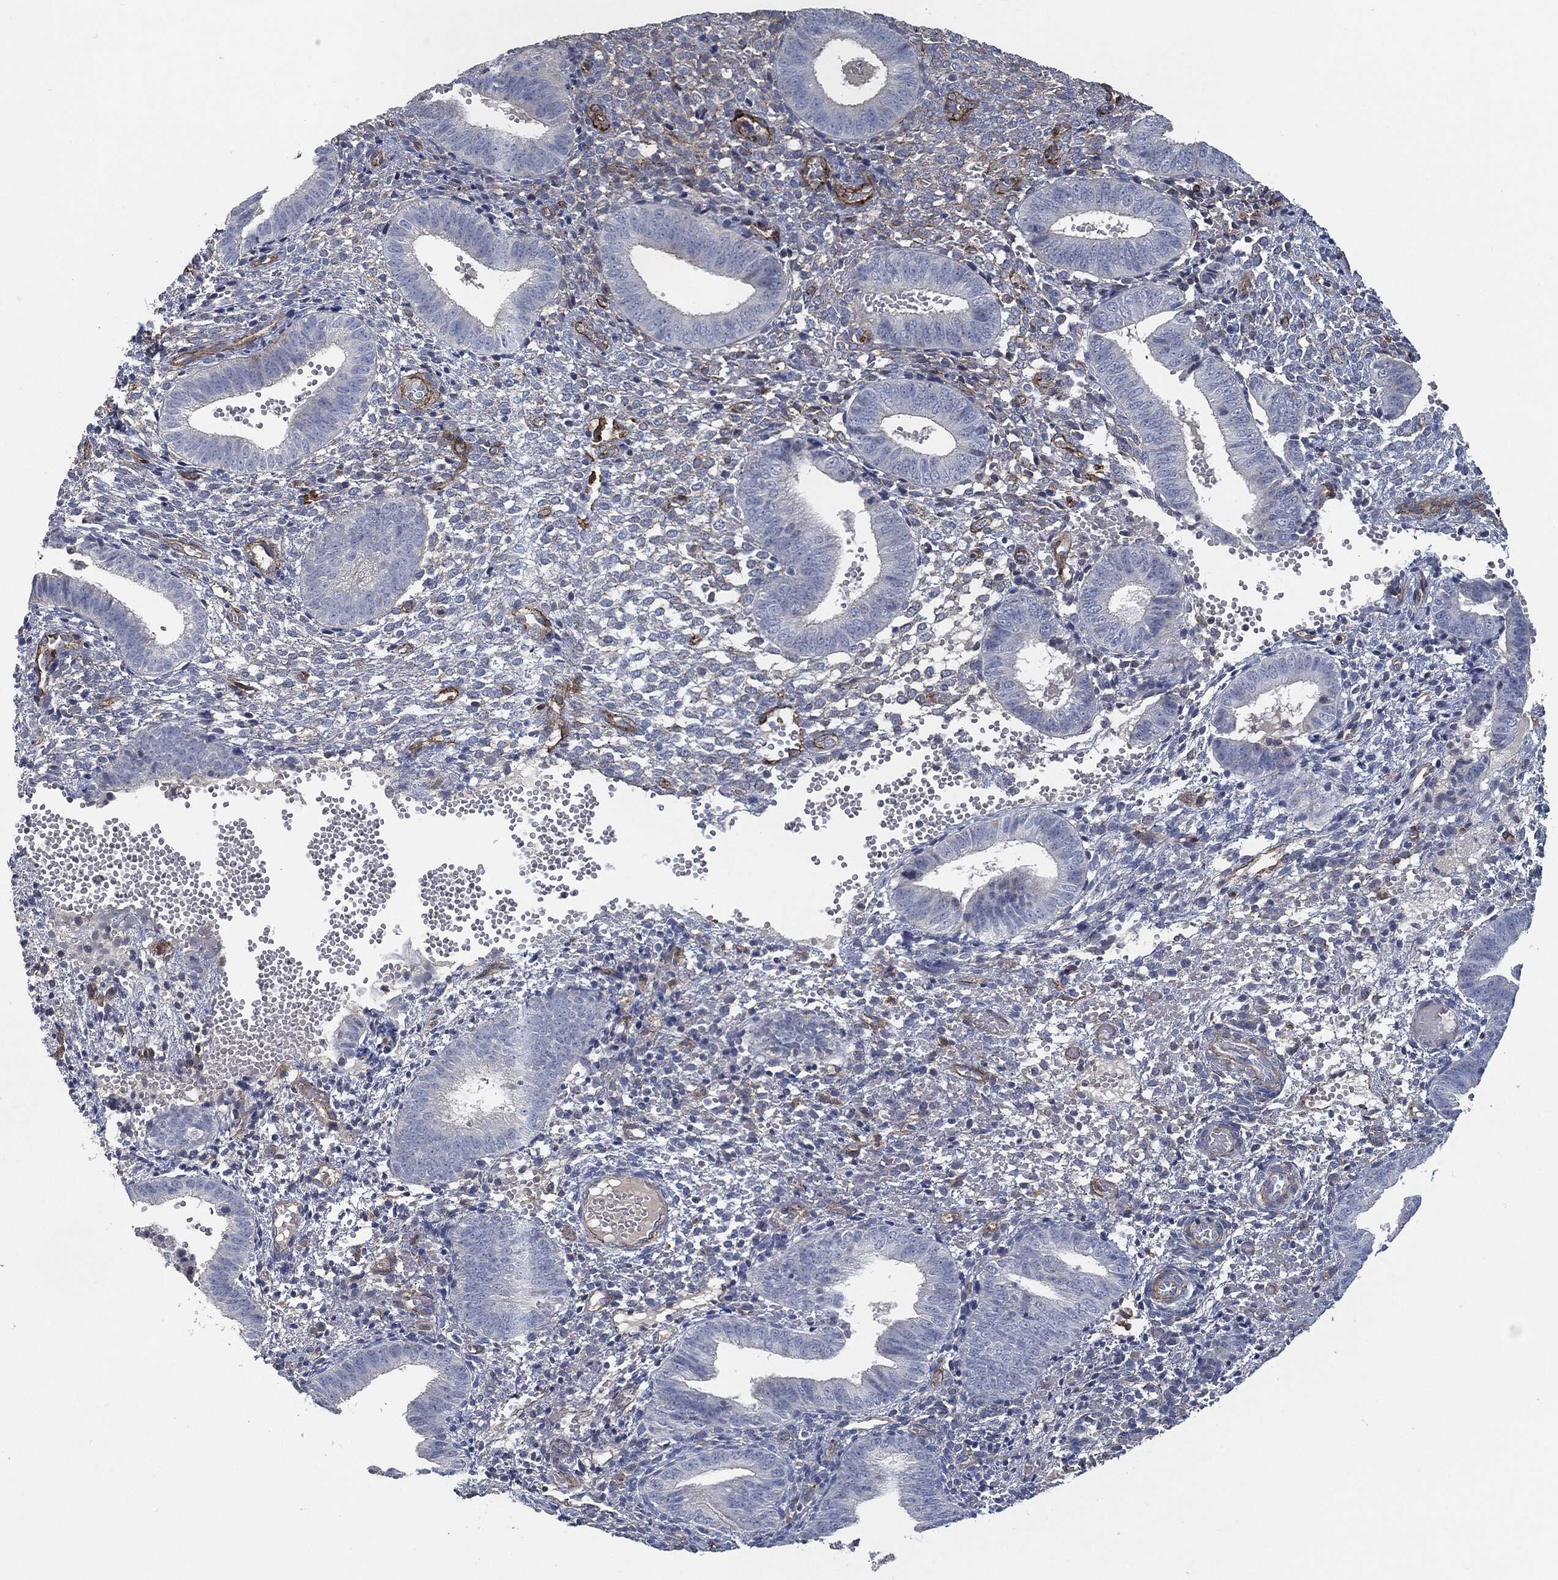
{"staining": {"intensity": "negative", "quantity": "none", "location": "none"}, "tissue": "endometrium", "cell_type": "Cells in endometrial stroma", "image_type": "normal", "snomed": [{"axis": "morphology", "description": "Normal tissue, NOS"}, {"axis": "topography", "description": "Endometrium"}], "caption": "Cells in endometrial stroma are negative for brown protein staining in unremarkable endometrium. Nuclei are stained in blue.", "gene": "SVIL", "patient": {"sex": "female", "age": 42}}